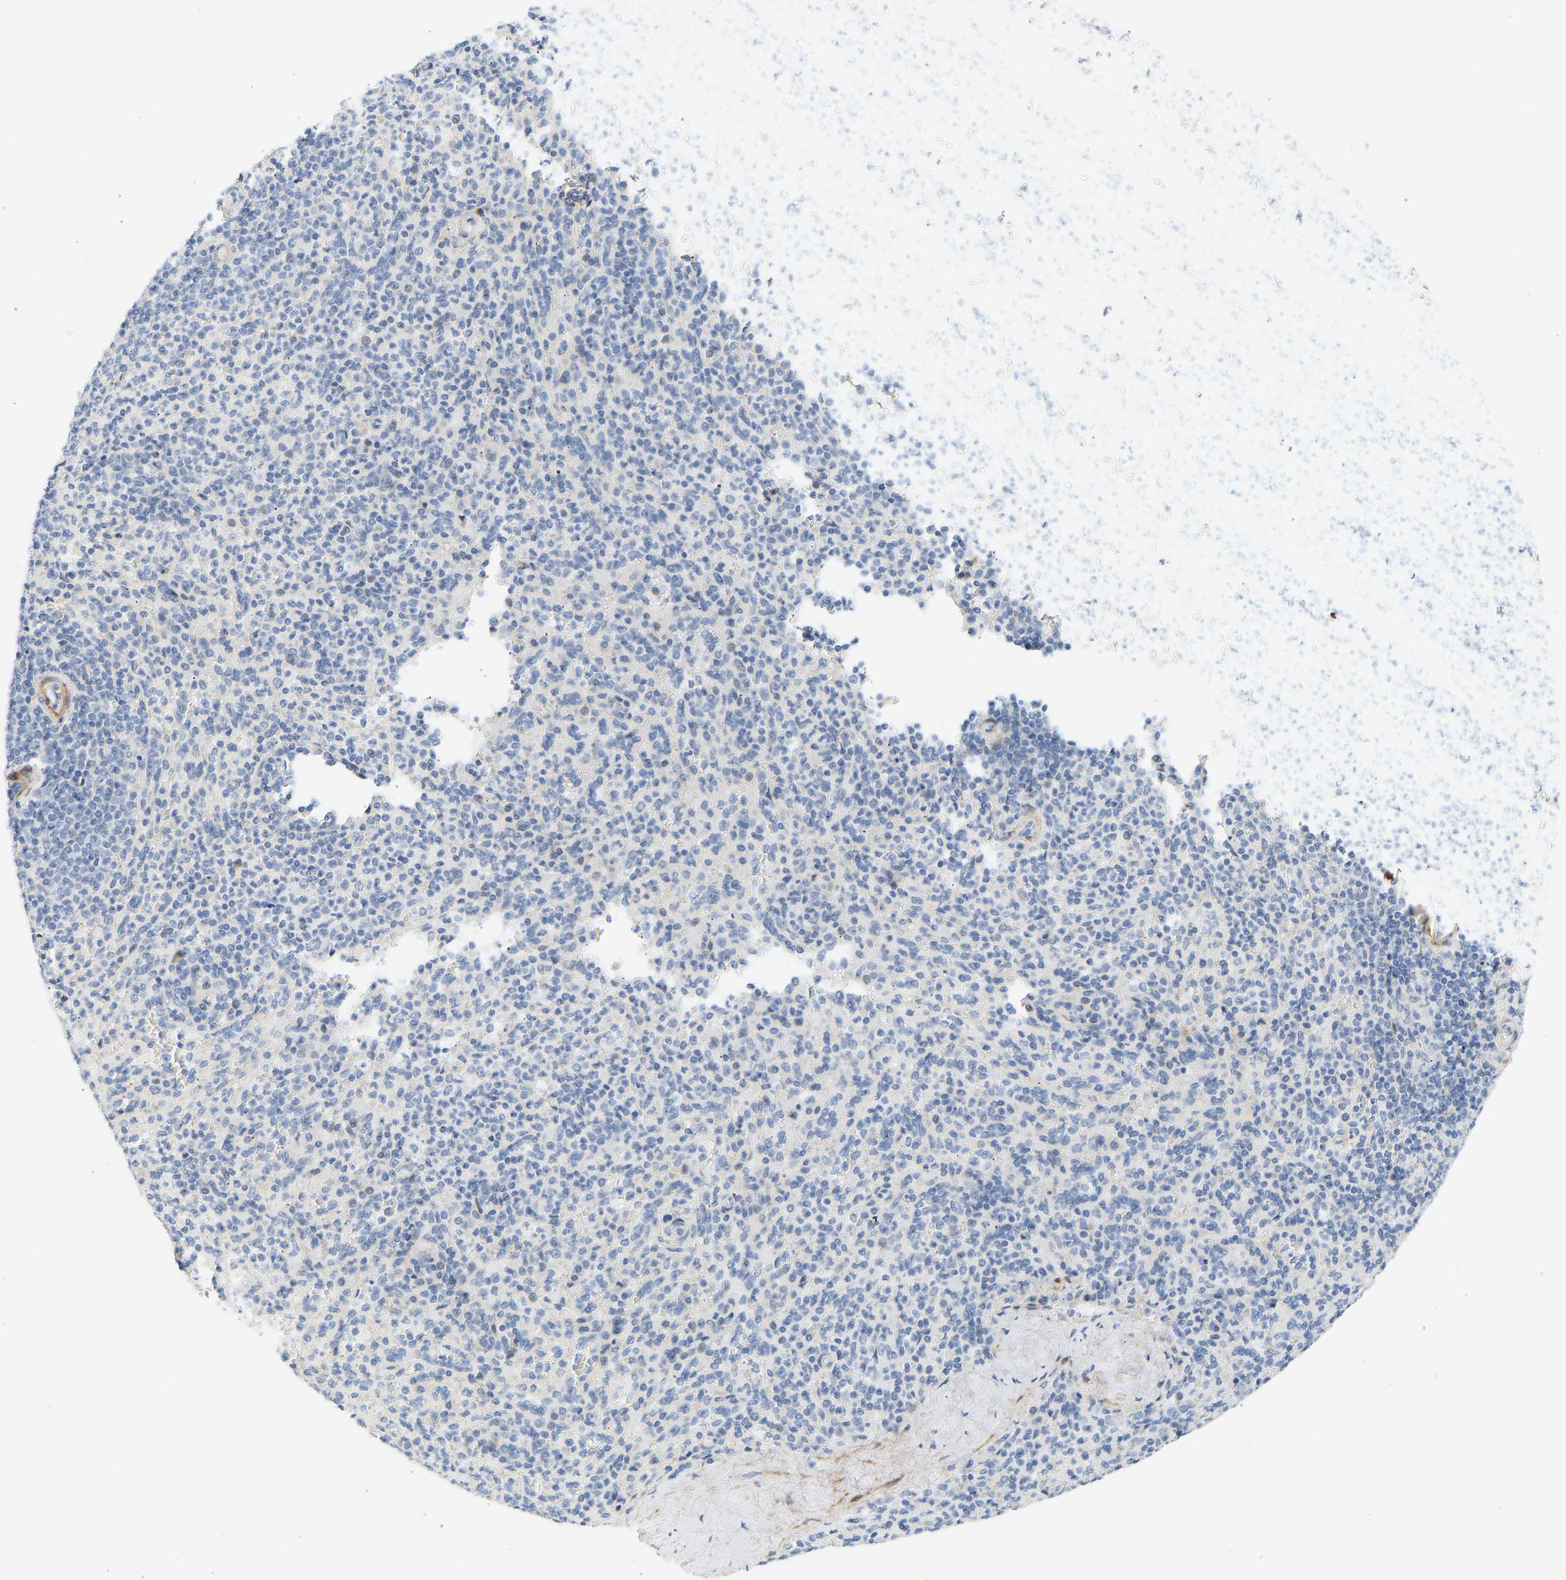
{"staining": {"intensity": "negative", "quantity": "none", "location": "none"}, "tissue": "spleen", "cell_type": "Cells in red pulp", "image_type": "normal", "snomed": [{"axis": "morphology", "description": "Normal tissue, NOS"}, {"axis": "topography", "description": "Spleen"}], "caption": "Photomicrograph shows no significant protein expression in cells in red pulp of benign spleen. Brightfield microscopy of immunohistochemistry stained with DAB (3,3'-diaminobenzidine) (brown) and hematoxylin (blue), captured at high magnification.", "gene": "SLC30A7", "patient": {"sex": "male", "age": 36}}